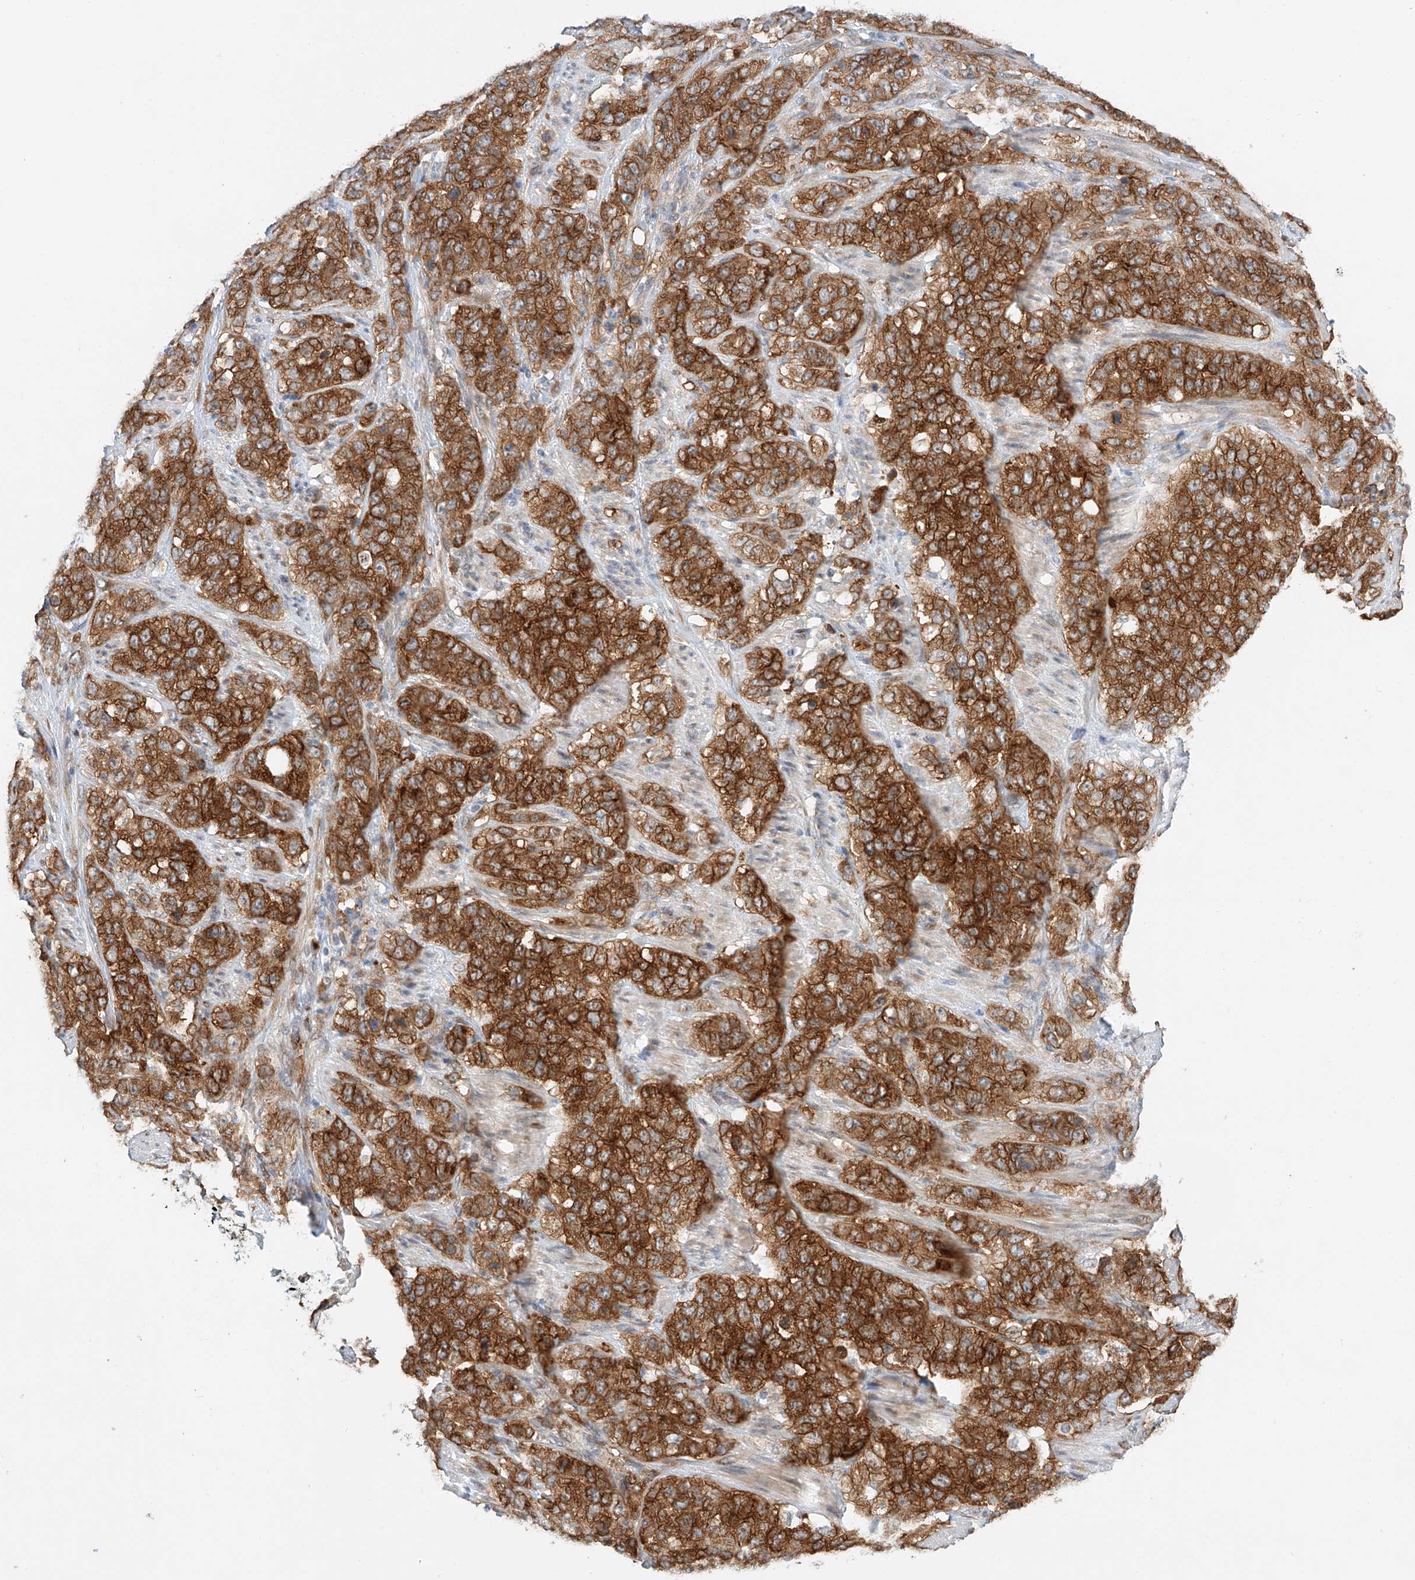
{"staining": {"intensity": "strong", "quantity": ">75%", "location": "cytoplasmic/membranous"}, "tissue": "stomach cancer", "cell_type": "Tumor cells", "image_type": "cancer", "snomed": [{"axis": "morphology", "description": "Adenocarcinoma, NOS"}, {"axis": "topography", "description": "Stomach"}], "caption": "Protein staining shows strong cytoplasmic/membranous expression in about >75% of tumor cells in stomach adenocarcinoma.", "gene": "CARMIL1", "patient": {"sex": "male", "age": 48}}